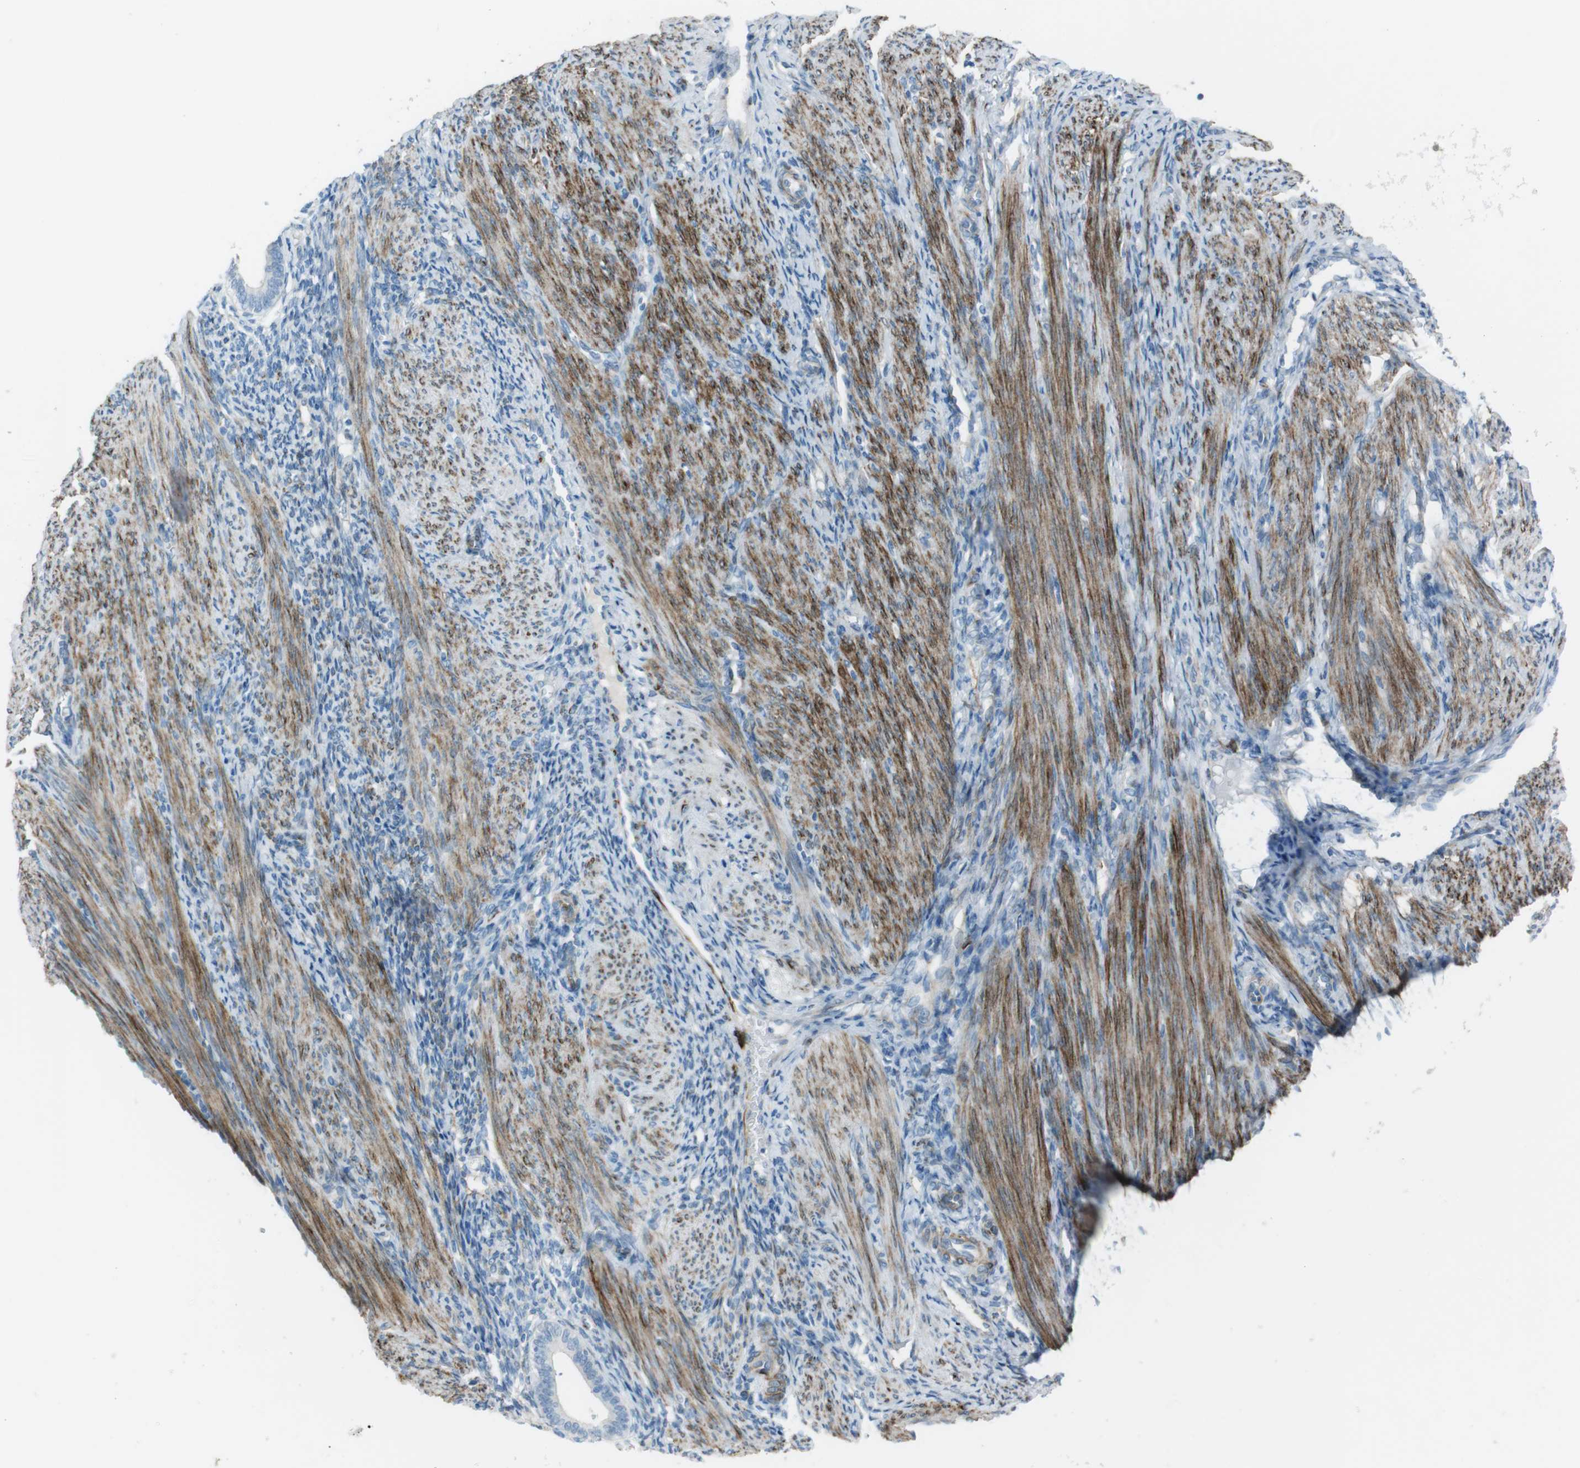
{"staining": {"intensity": "negative", "quantity": "none", "location": "none"}, "tissue": "endometrium", "cell_type": "Cells in endometrial stroma", "image_type": "normal", "snomed": [{"axis": "morphology", "description": "Normal tissue, NOS"}, {"axis": "topography", "description": "Uterus"}, {"axis": "topography", "description": "Endometrium"}], "caption": "Normal endometrium was stained to show a protein in brown. There is no significant staining in cells in endometrial stroma. Nuclei are stained in blue.", "gene": "TUBB2A", "patient": {"sex": "female", "age": 33}}